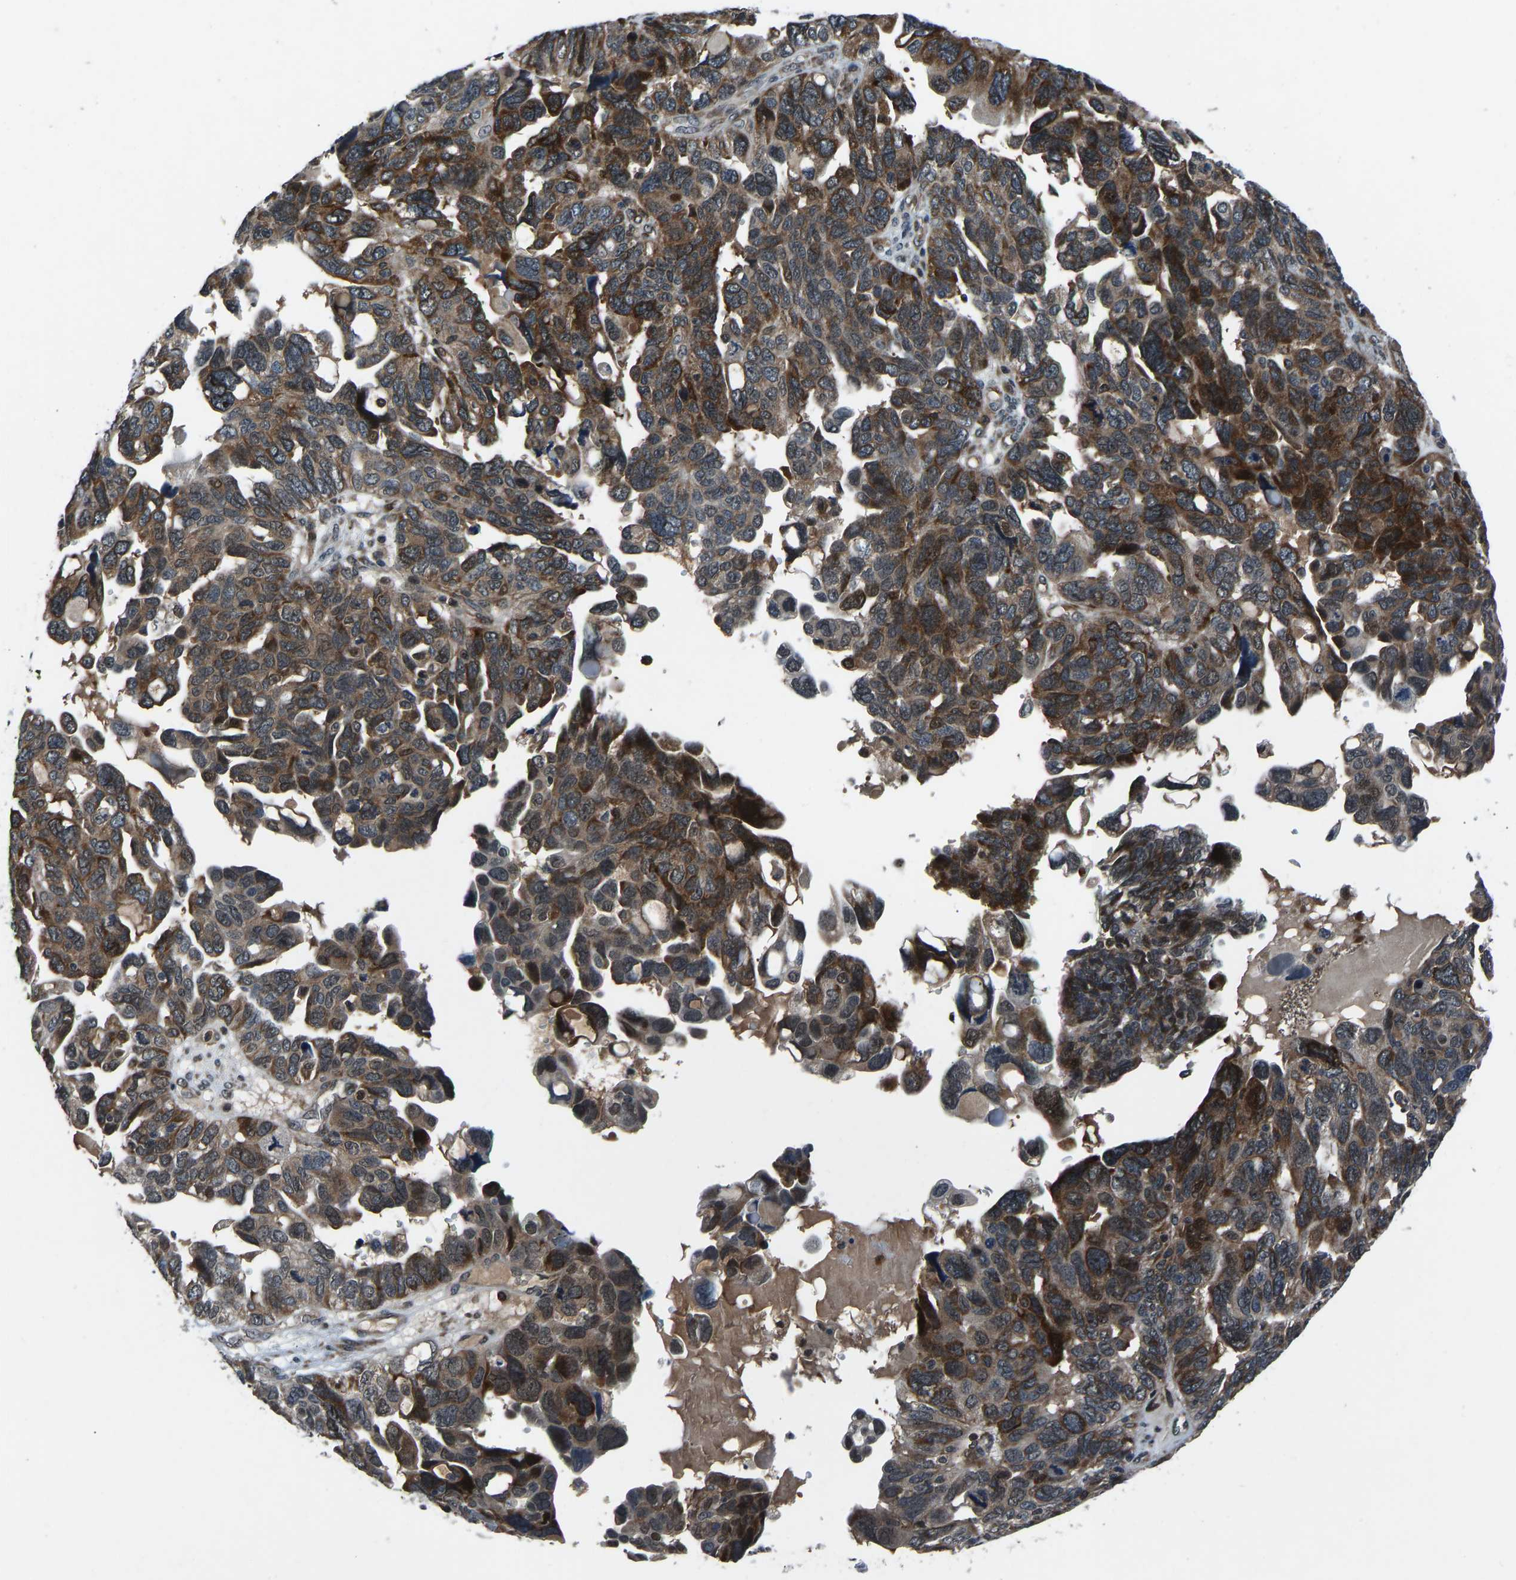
{"staining": {"intensity": "moderate", "quantity": ">75%", "location": "cytoplasmic/membranous"}, "tissue": "ovarian cancer", "cell_type": "Tumor cells", "image_type": "cancer", "snomed": [{"axis": "morphology", "description": "Cystadenocarcinoma, serous, NOS"}, {"axis": "topography", "description": "Ovary"}], "caption": "Approximately >75% of tumor cells in ovarian cancer (serous cystadenocarcinoma) reveal moderate cytoplasmic/membranous protein expression as visualized by brown immunohistochemical staining.", "gene": "RLIM", "patient": {"sex": "female", "age": 79}}